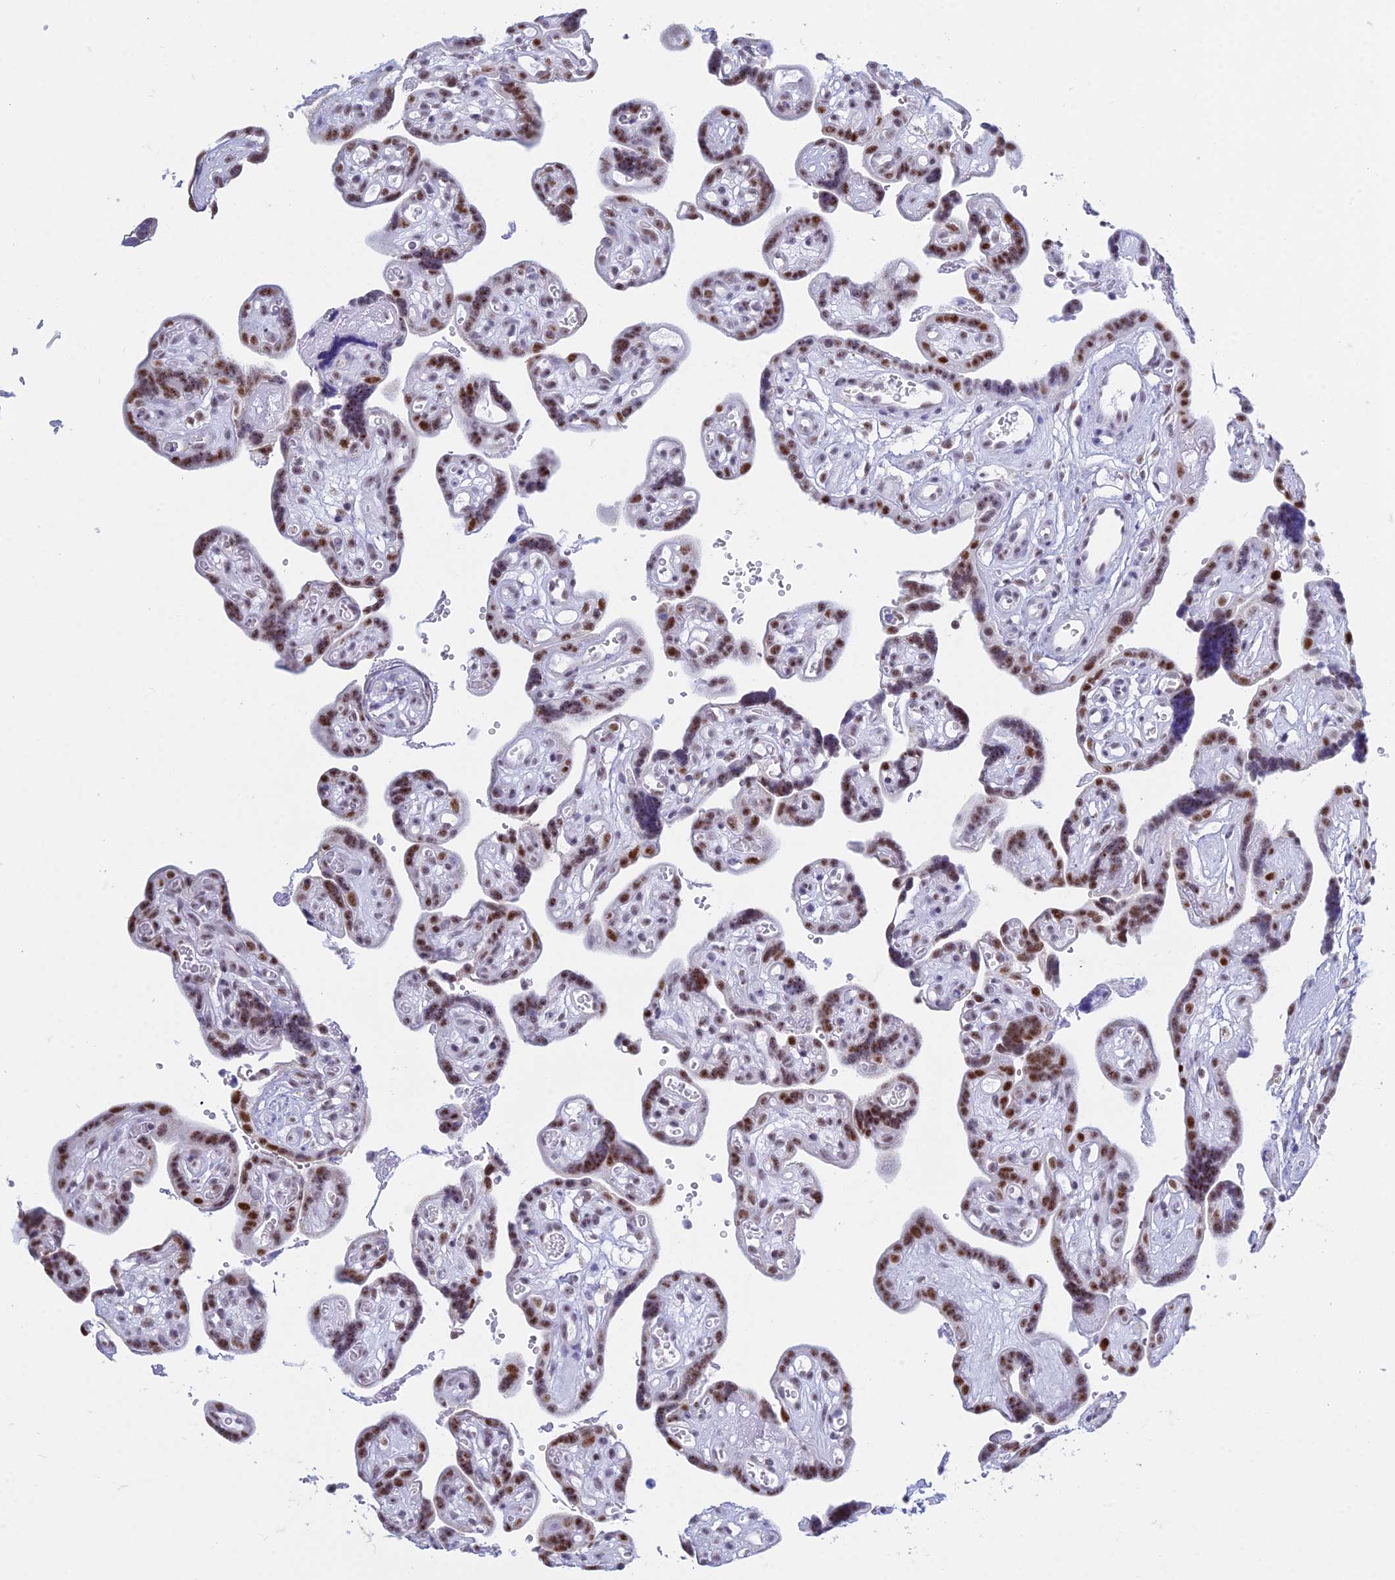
{"staining": {"intensity": "moderate", "quantity": ">75%", "location": "nuclear"}, "tissue": "placenta", "cell_type": "Decidual cells", "image_type": "normal", "snomed": [{"axis": "morphology", "description": "Normal tissue, NOS"}, {"axis": "topography", "description": "Placenta"}], "caption": "This is an image of IHC staining of unremarkable placenta, which shows moderate staining in the nuclear of decidual cells.", "gene": "KLF14", "patient": {"sex": "female", "age": 30}}